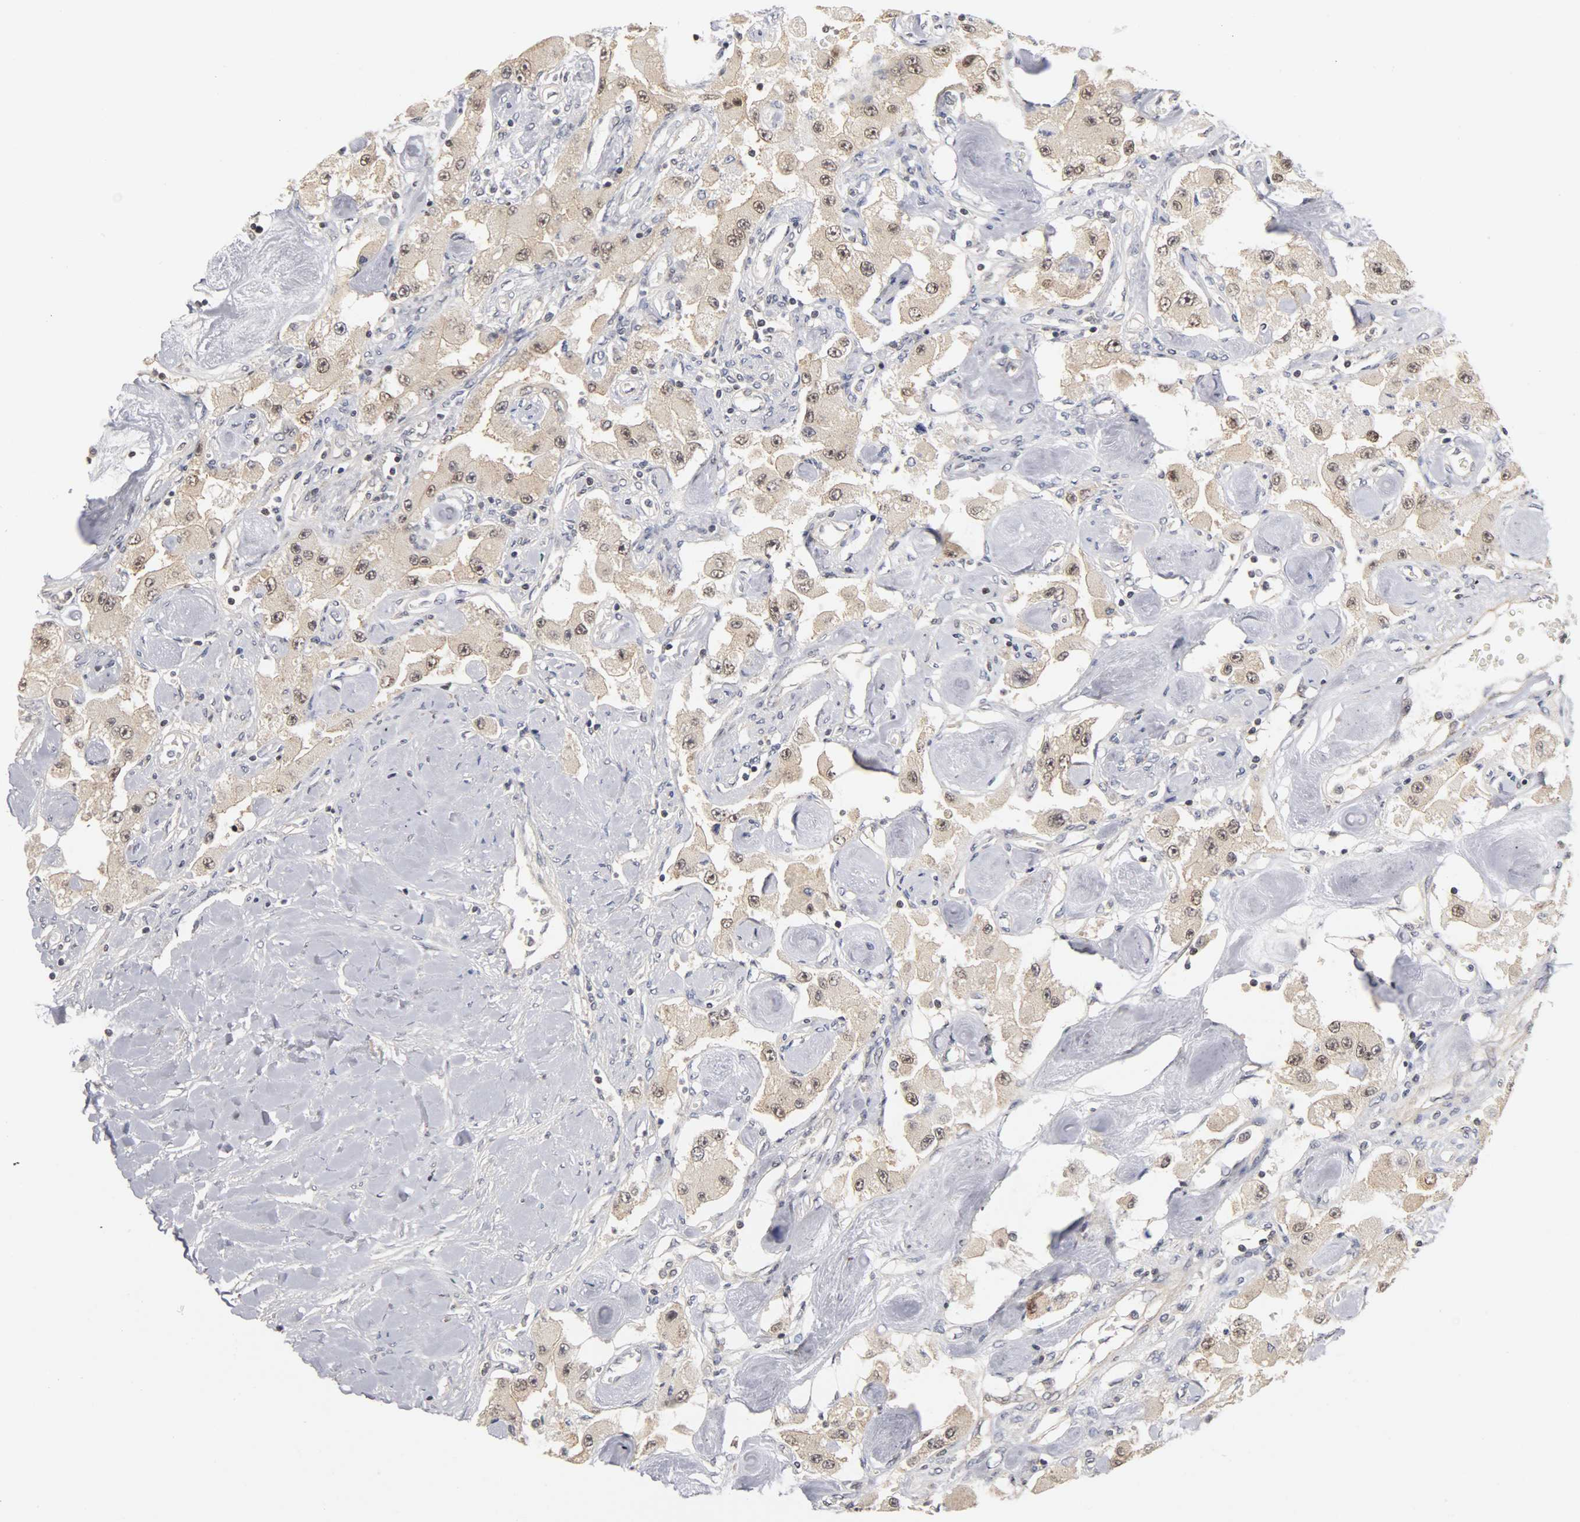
{"staining": {"intensity": "weak", "quantity": "25%-75%", "location": "cytoplasmic/membranous,nuclear"}, "tissue": "carcinoid", "cell_type": "Tumor cells", "image_type": "cancer", "snomed": [{"axis": "morphology", "description": "Carcinoid, malignant, NOS"}, {"axis": "topography", "description": "Pancreas"}], "caption": "Malignant carcinoid stained for a protein shows weak cytoplasmic/membranous and nuclear positivity in tumor cells.", "gene": "UBE2M", "patient": {"sex": "male", "age": 41}}